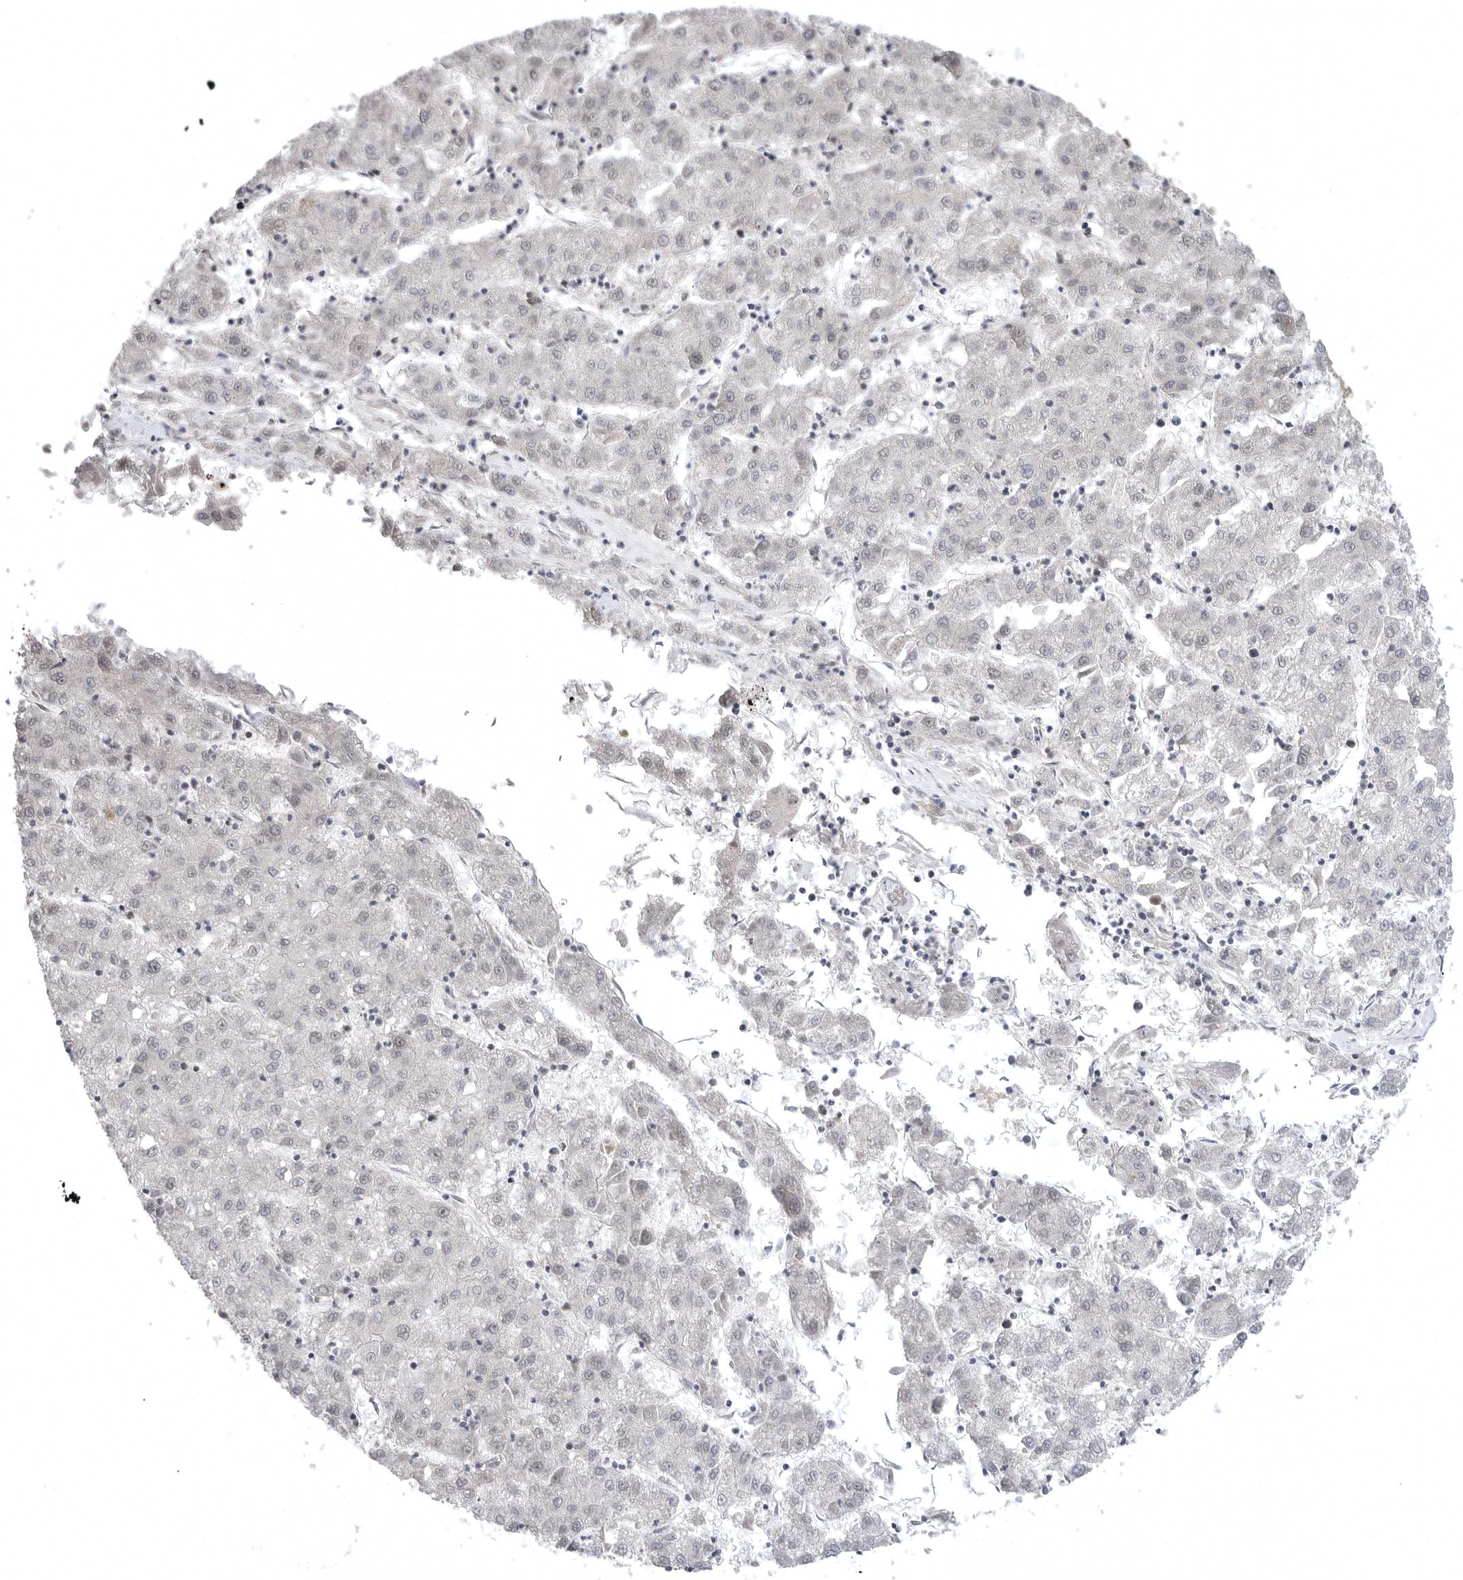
{"staining": {"intensity": "negative", "quantity": "none", "location": "none"}, "tissue": "liver cancer", "cell_type": "Tumor cells", "image_type": "cancer", "snomed": [{"axis": "morphology", "description": "Carcinoma, Hepatocellular, NOS"}, {"axis": "topography", "description": "Liver"}], "caption": "This is a photomicrograph of IHC staining of liver cancer, which shows no positivity in tumor cells.", "gene": "ZNF830", "patient": {"sex": "male", "age": 72}}